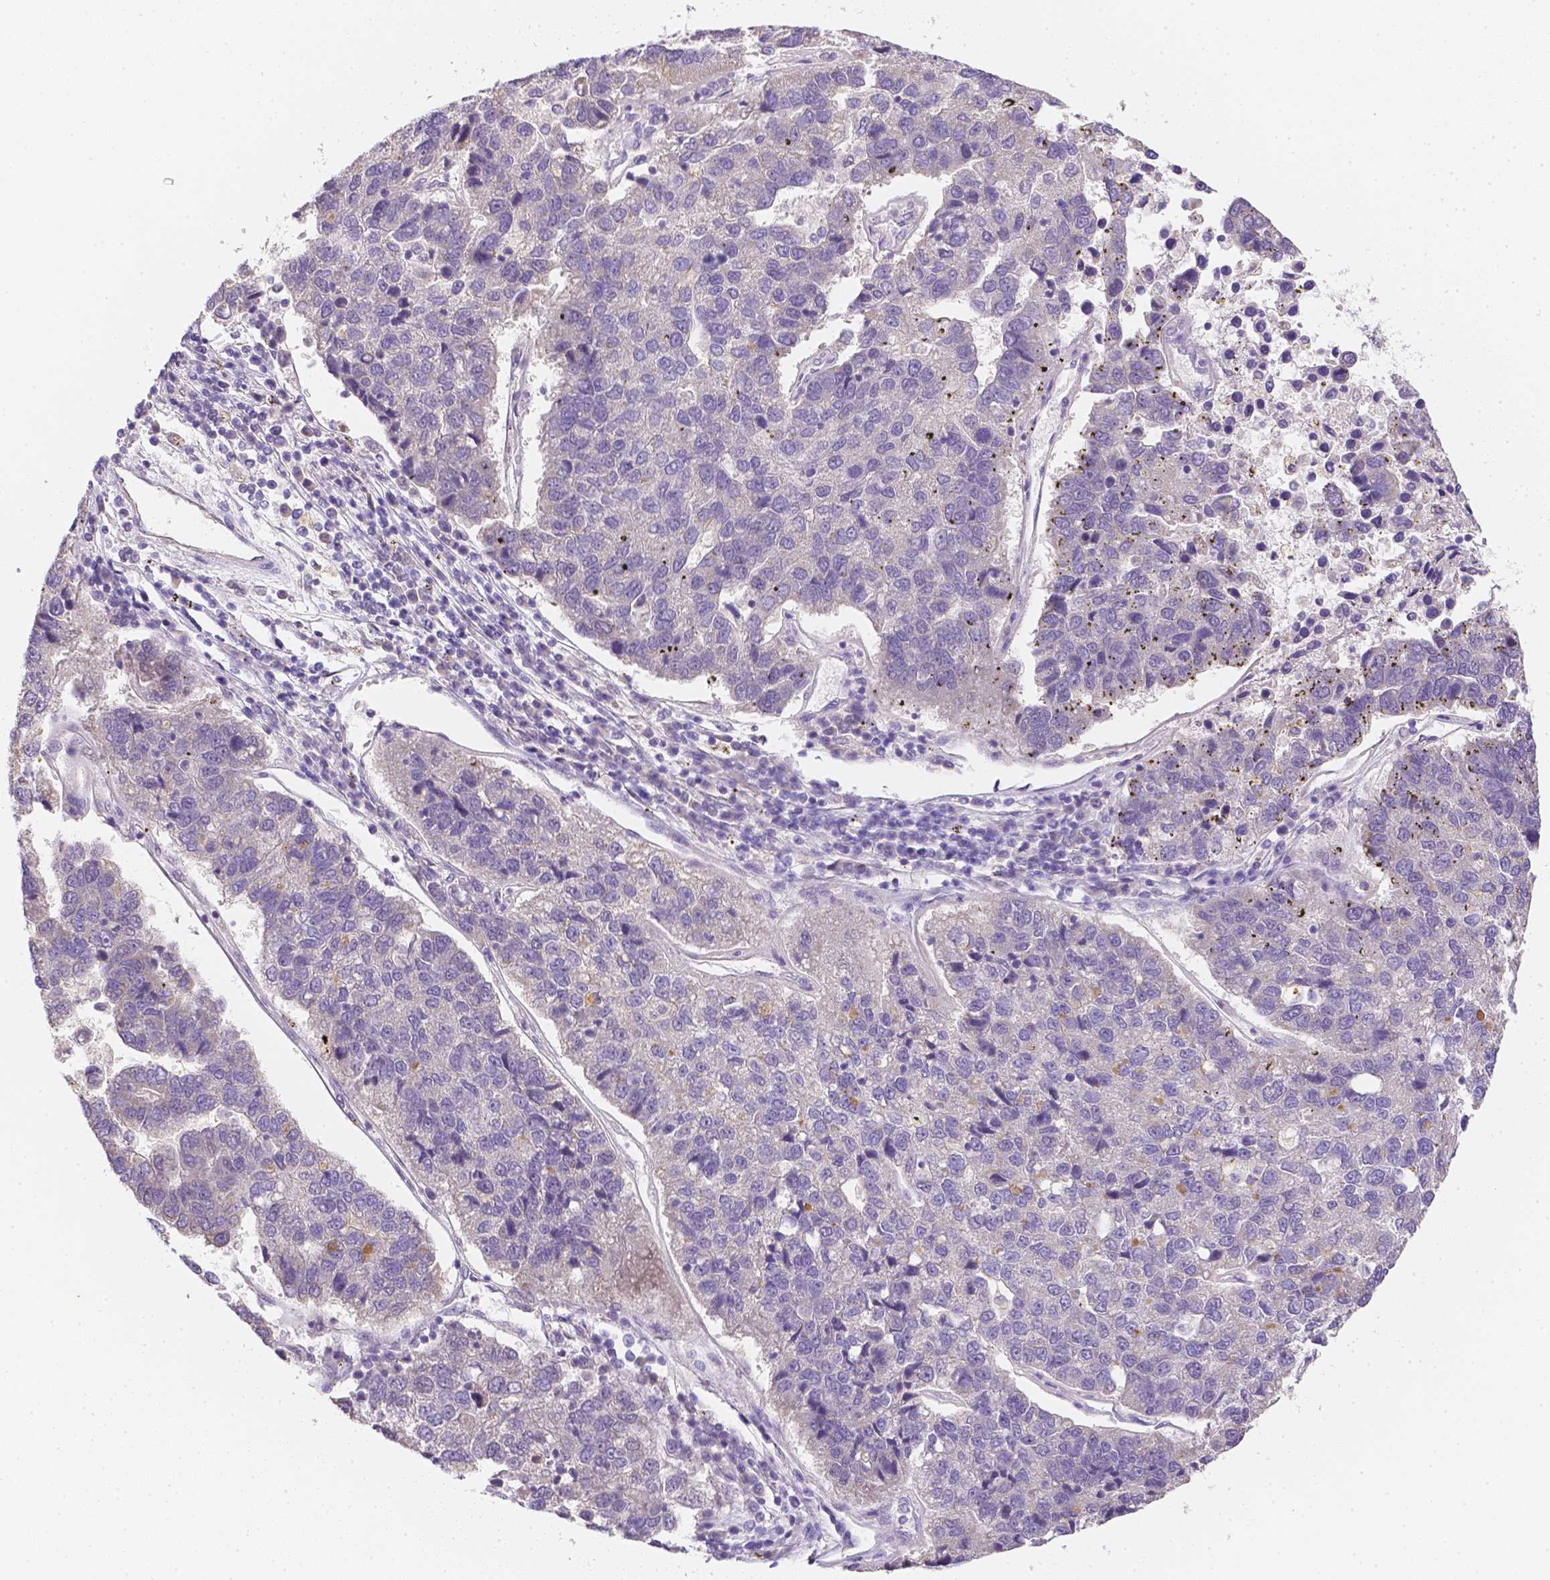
{"staining": {"intensity": "negative", "quantity": "none", "location": "none"}, "tissue": "pancreatic cancer", "cell_type": "Tumor cells", "image_type": "cancer", "snomed": [{"axis": "morphology", "description": "Adenocarcinoma, NOS"}, {"axis": "topography", "description": "Pancreas"}], "caption": "This is an immunohistochemistry histopathology image of human pancreatic cancer. There is no positivity in tumor cells.", "gene": "C10orf67", "patient": {"sex": "female", "age": 61}}